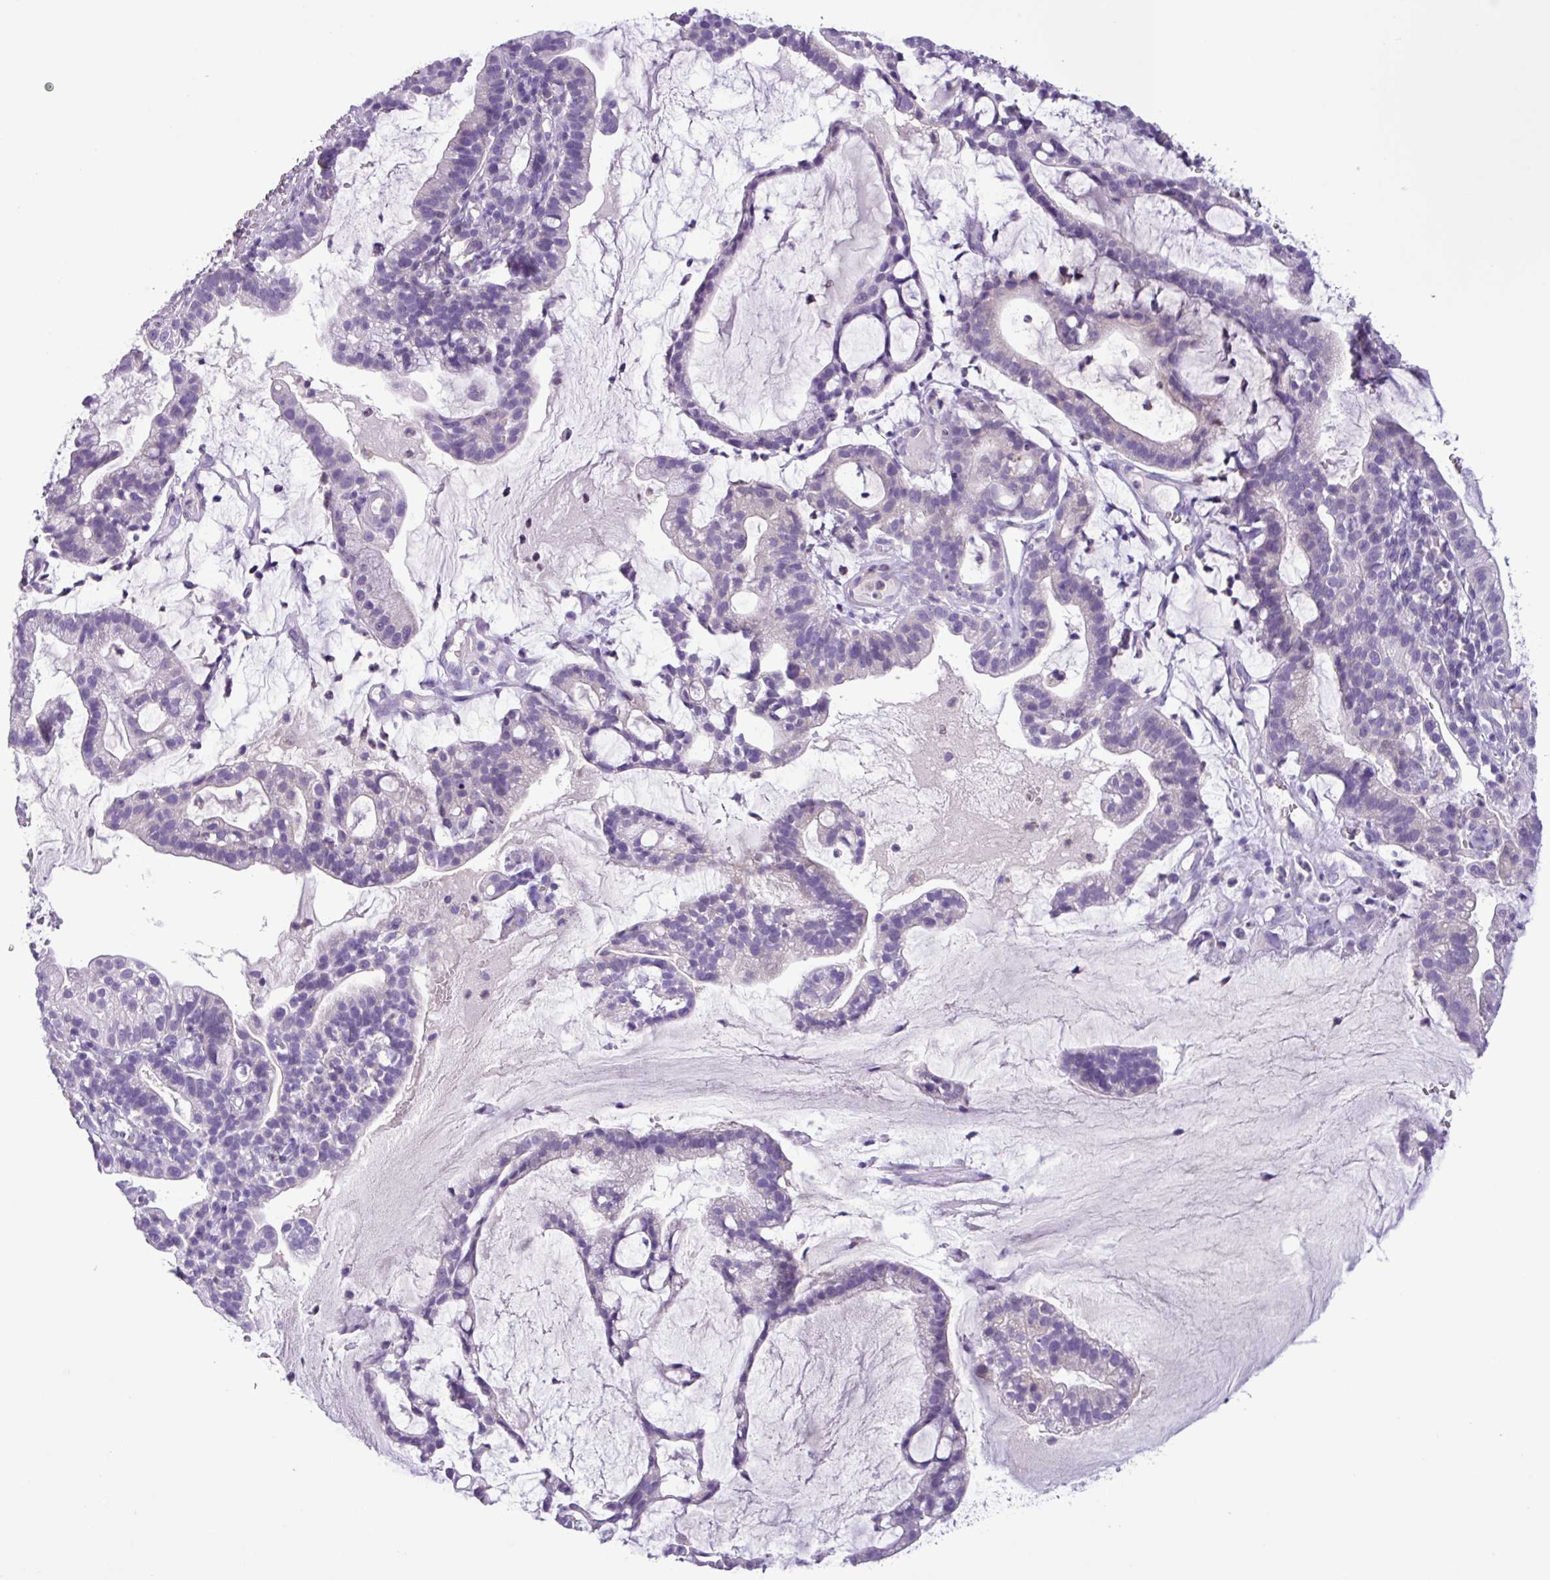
{"staining": {"intensity": "negative", "quantity": "none", "location": "none"}, "tissue": "cervical cancer", "cell_type": "Tumor cells", "image_type": "cancer", "snomed": [{"axis": "morphology", "description": "Adenocarcinoma, NOS"}, {"axis": "topography", "description": "Cervix"}], "caption": "There is no significant expression in tumor cells of adenocarcinoma (cervical). (Brightfield microscopy of DAB IHC at high magnification).", "gene": "CYSTM1", "patient": {"sex": "female", "age": 41}}